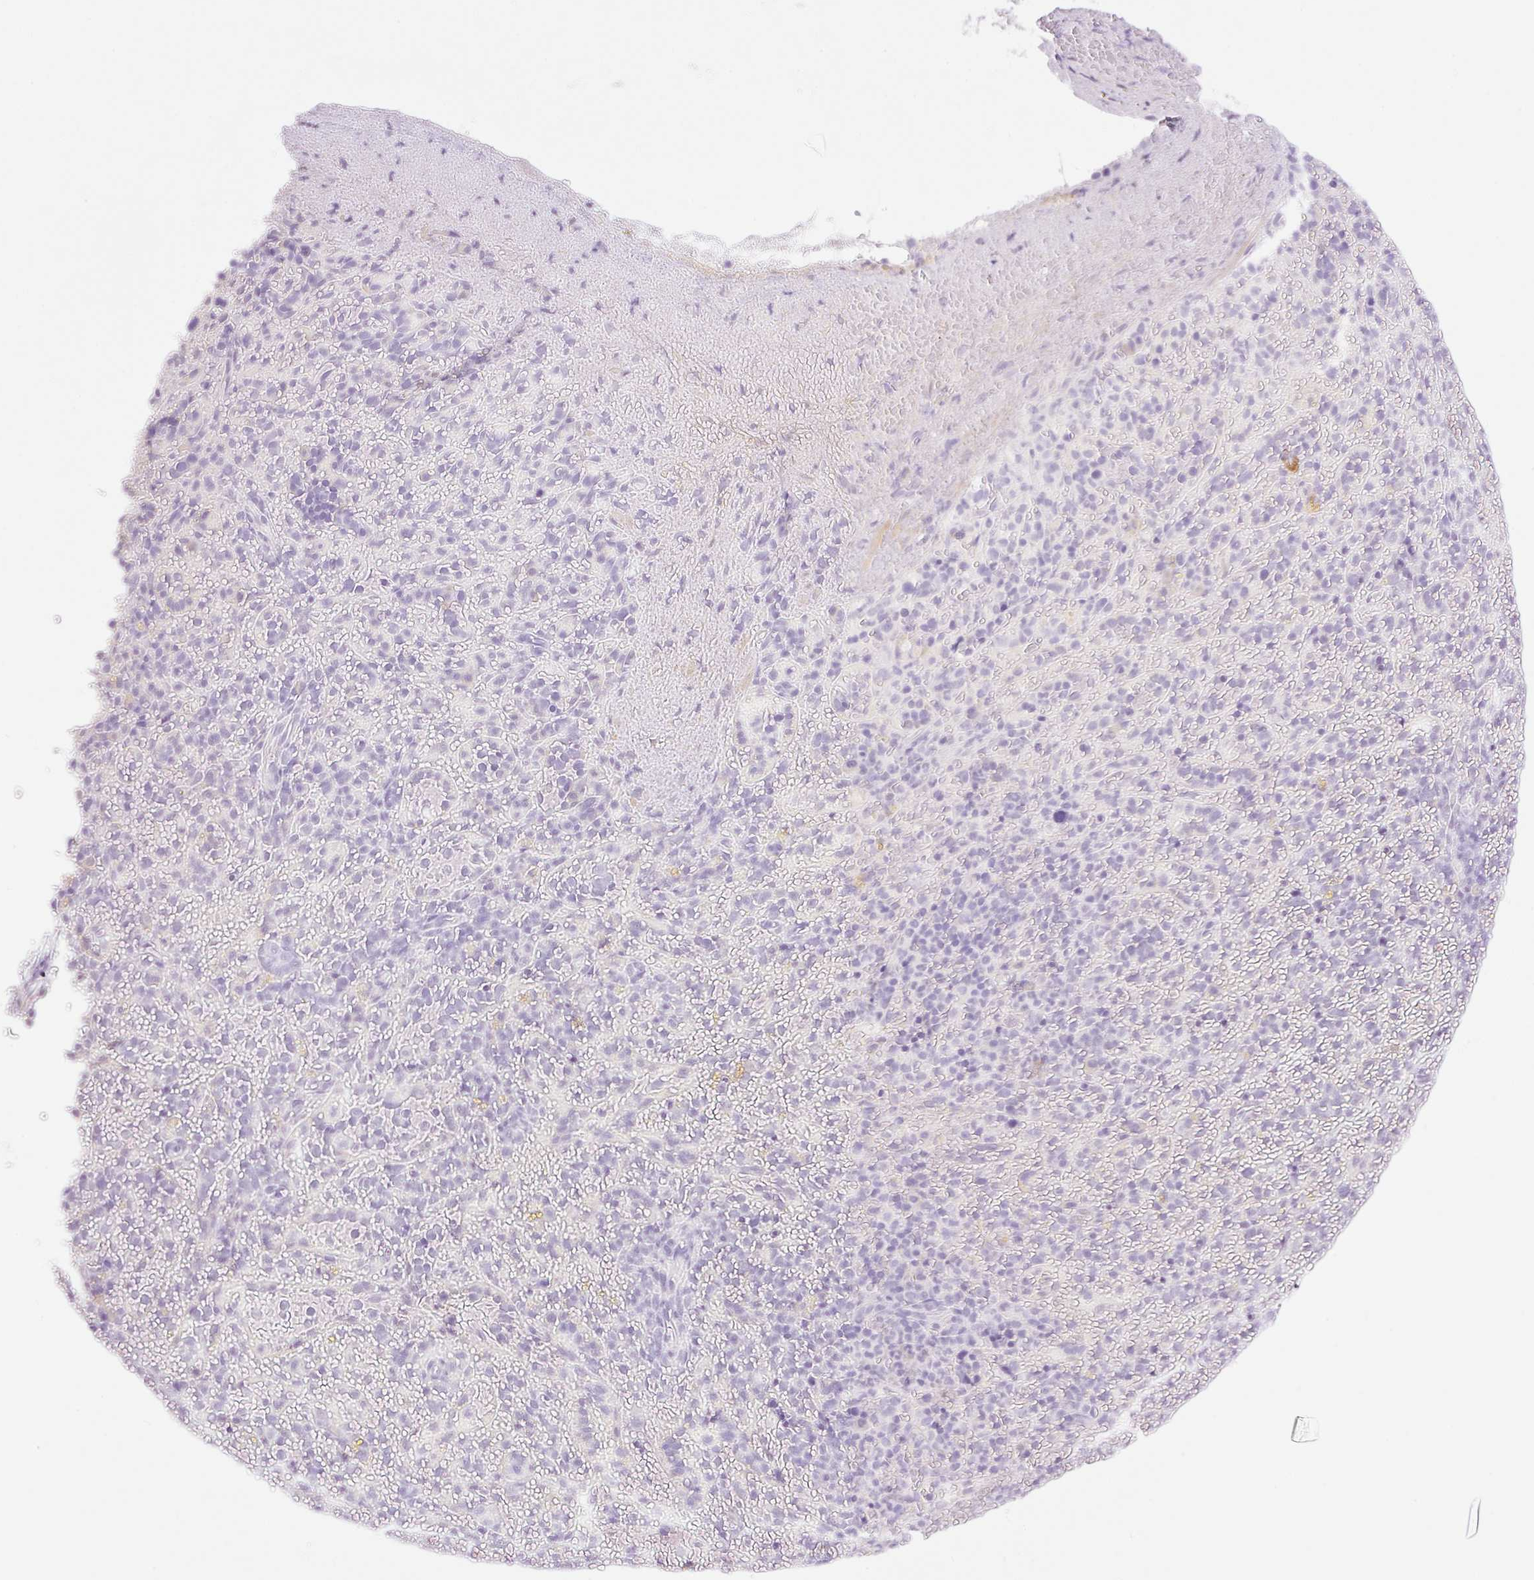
{"staining": {"intensity": "negative", "quantity": "none", "location": "none"}, "tissue": "spleen", "cell_type": "Cells in red pulp", "image_type": "normal", "snomed": [{"axis": "morphology", "description": "Normal tissue, NOS"}, {"axis": "topography", "description": "Spleen"}], "caption": "Cells in red pulp are negative for brown protein staining in unremarkable spleen. The staining is performed using DAB (3,3'-diaminobenzidine) brown chromogen with nuclei counter-stained in using hematoxylin.", "gene": "PALM3", "patient": {"sex": "female", "age": 50}}